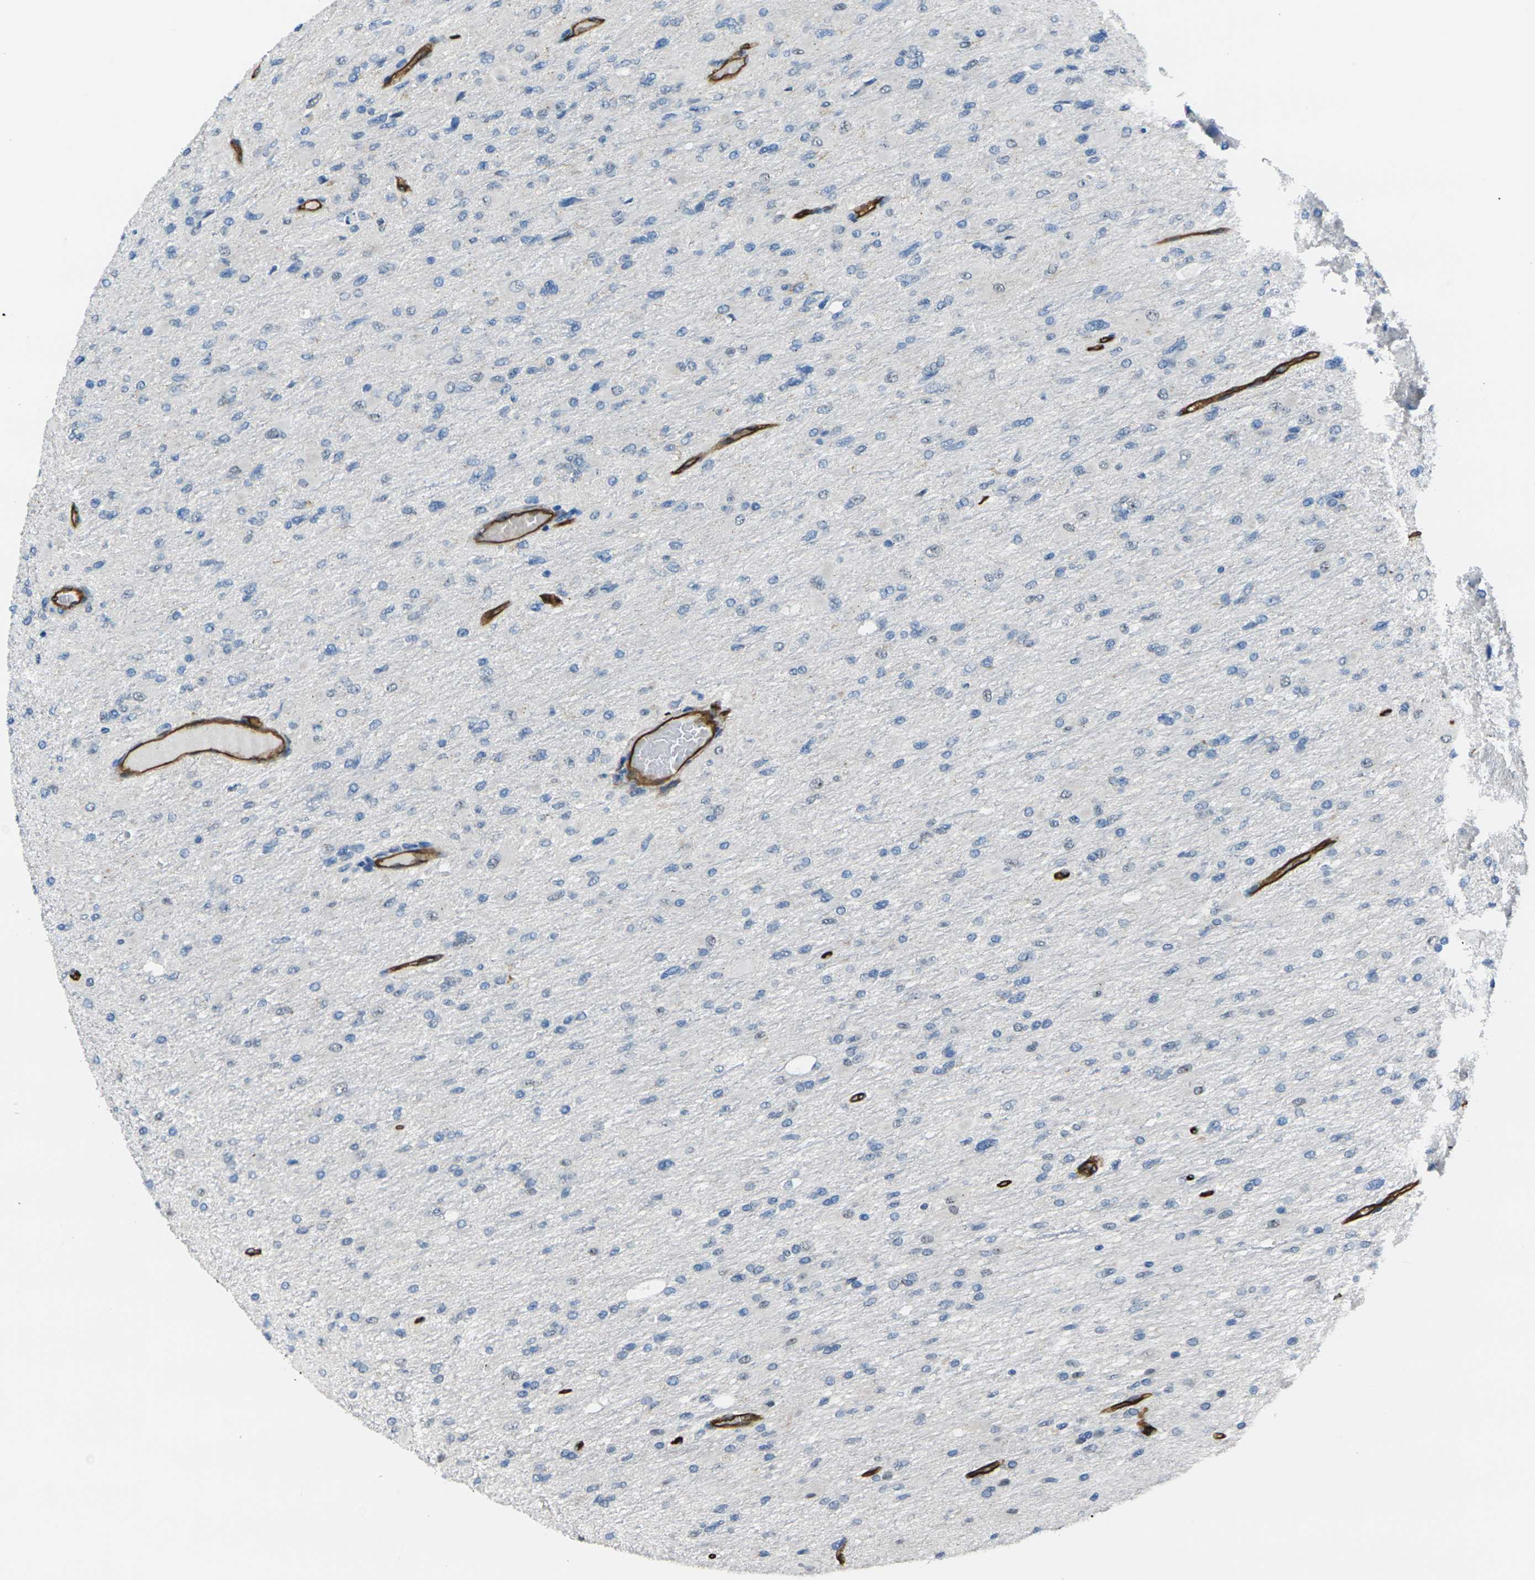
{"staining": {"intensity": "negative", "quantity": "none", "location": "none"}, "tissue": "glioma", "cell_type": "Tumor cells", "image_type": "cancer", "snomed": [{"axis": "morphology", "description": "Glioma, malignant, High grade"}, {"axis": "topography", "description": "Cerebral cortex"}], "caption": "This is an immunohistochemistry (IHC) image of glioma. There is no positivity in tumor cells.", "gene": "HSPA12B", "patient": {"sex": "female", "age": 36}}